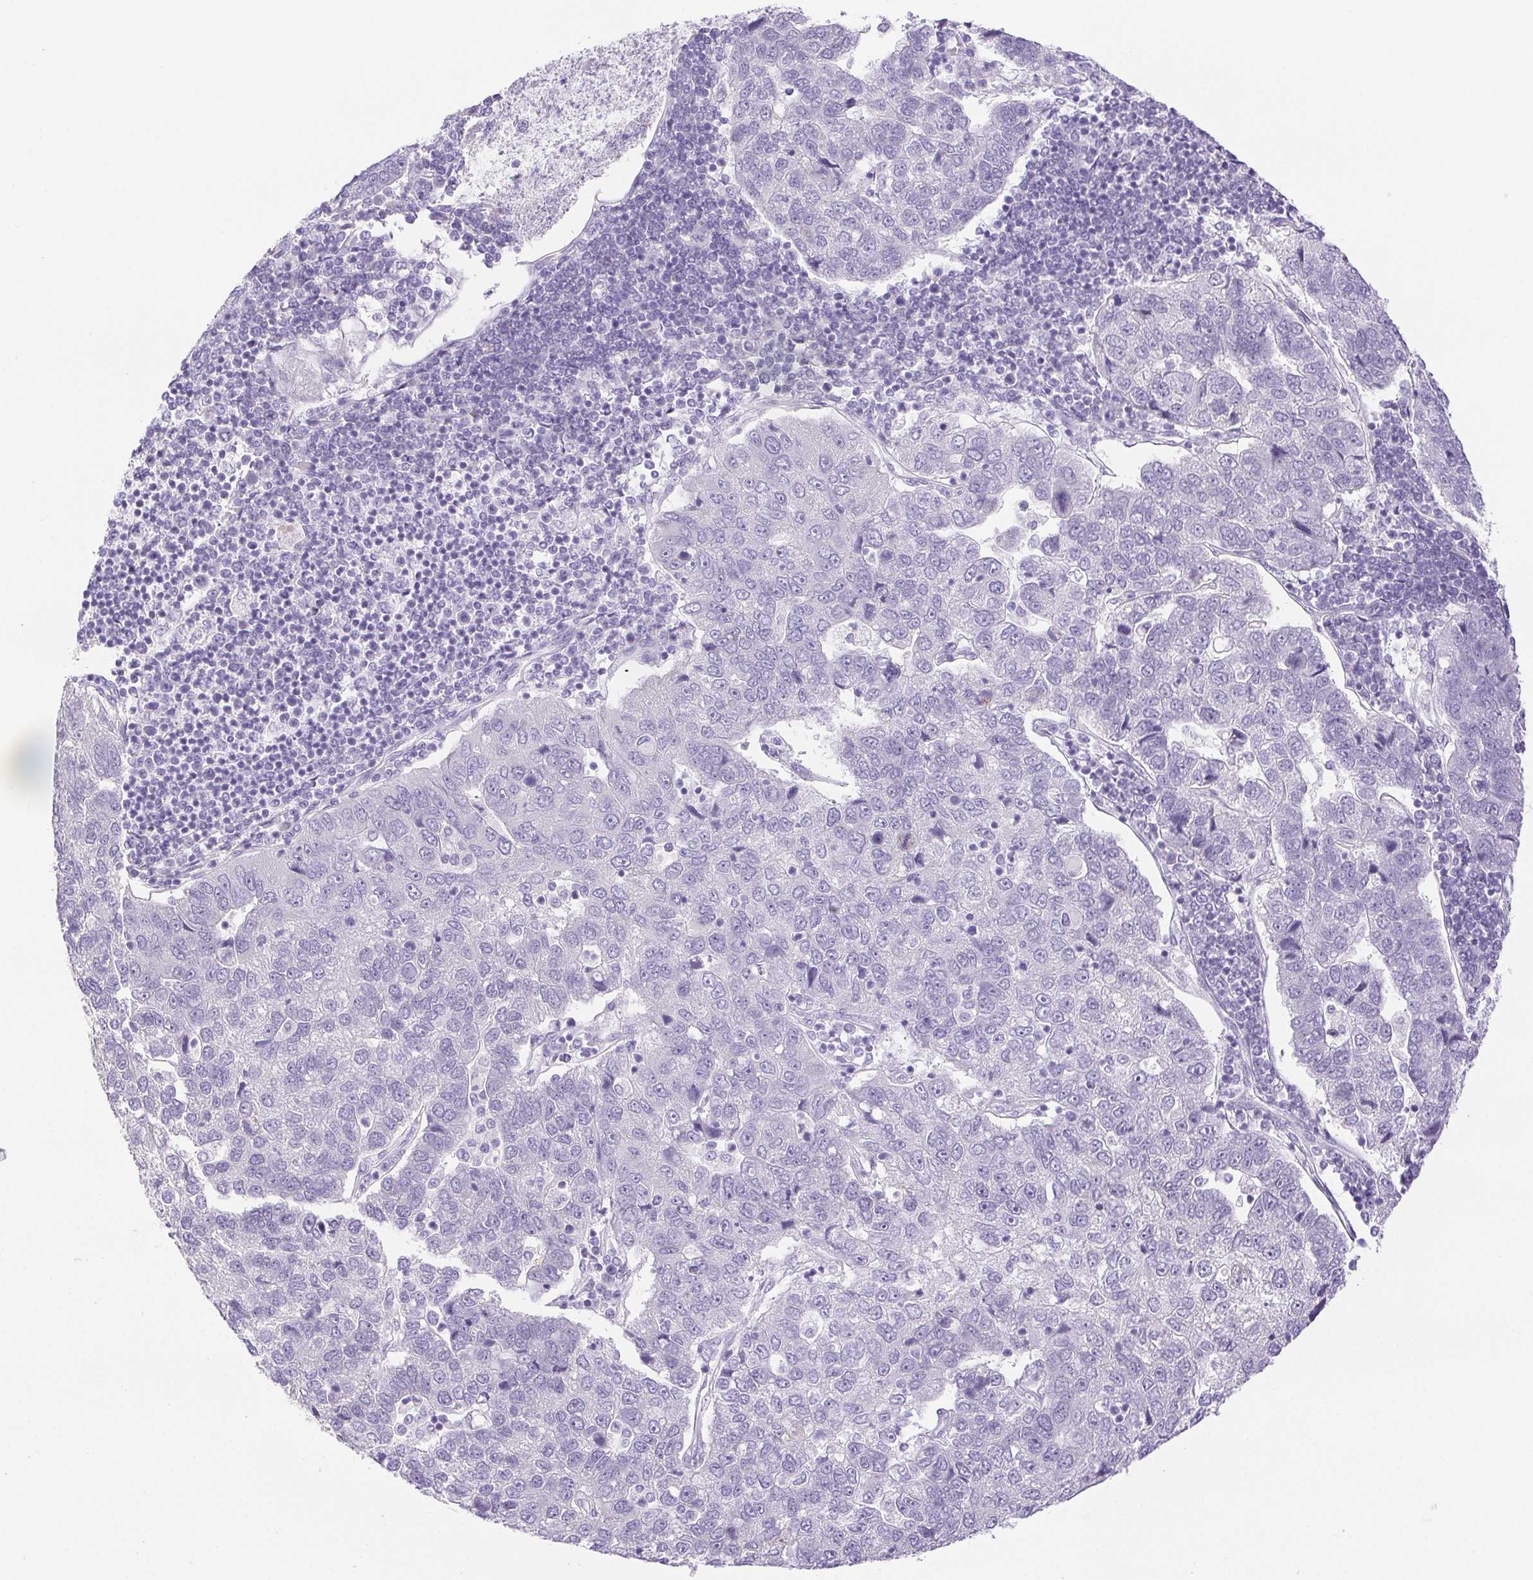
{"staining": {"intensity": "negative", "quantity": "none", "location": "none"}, "tissue": "pancreatic cancer", "cell_type": "Tumor cells", "image_type": "cancer", "snomed": [{"axis": "morphology", "description": "Adenocarcinoma, NOS"}, {"axis": "topography", "description": "Pancreas"}], "caption": "High power microscopy histopathology image of an IHC histopathology image of adenocarcinoma (pancreatic), revealing no significant positivity in tumor cells.", "gene": "PAPPA2", "patient": {"sex": "female", "age": 61}}